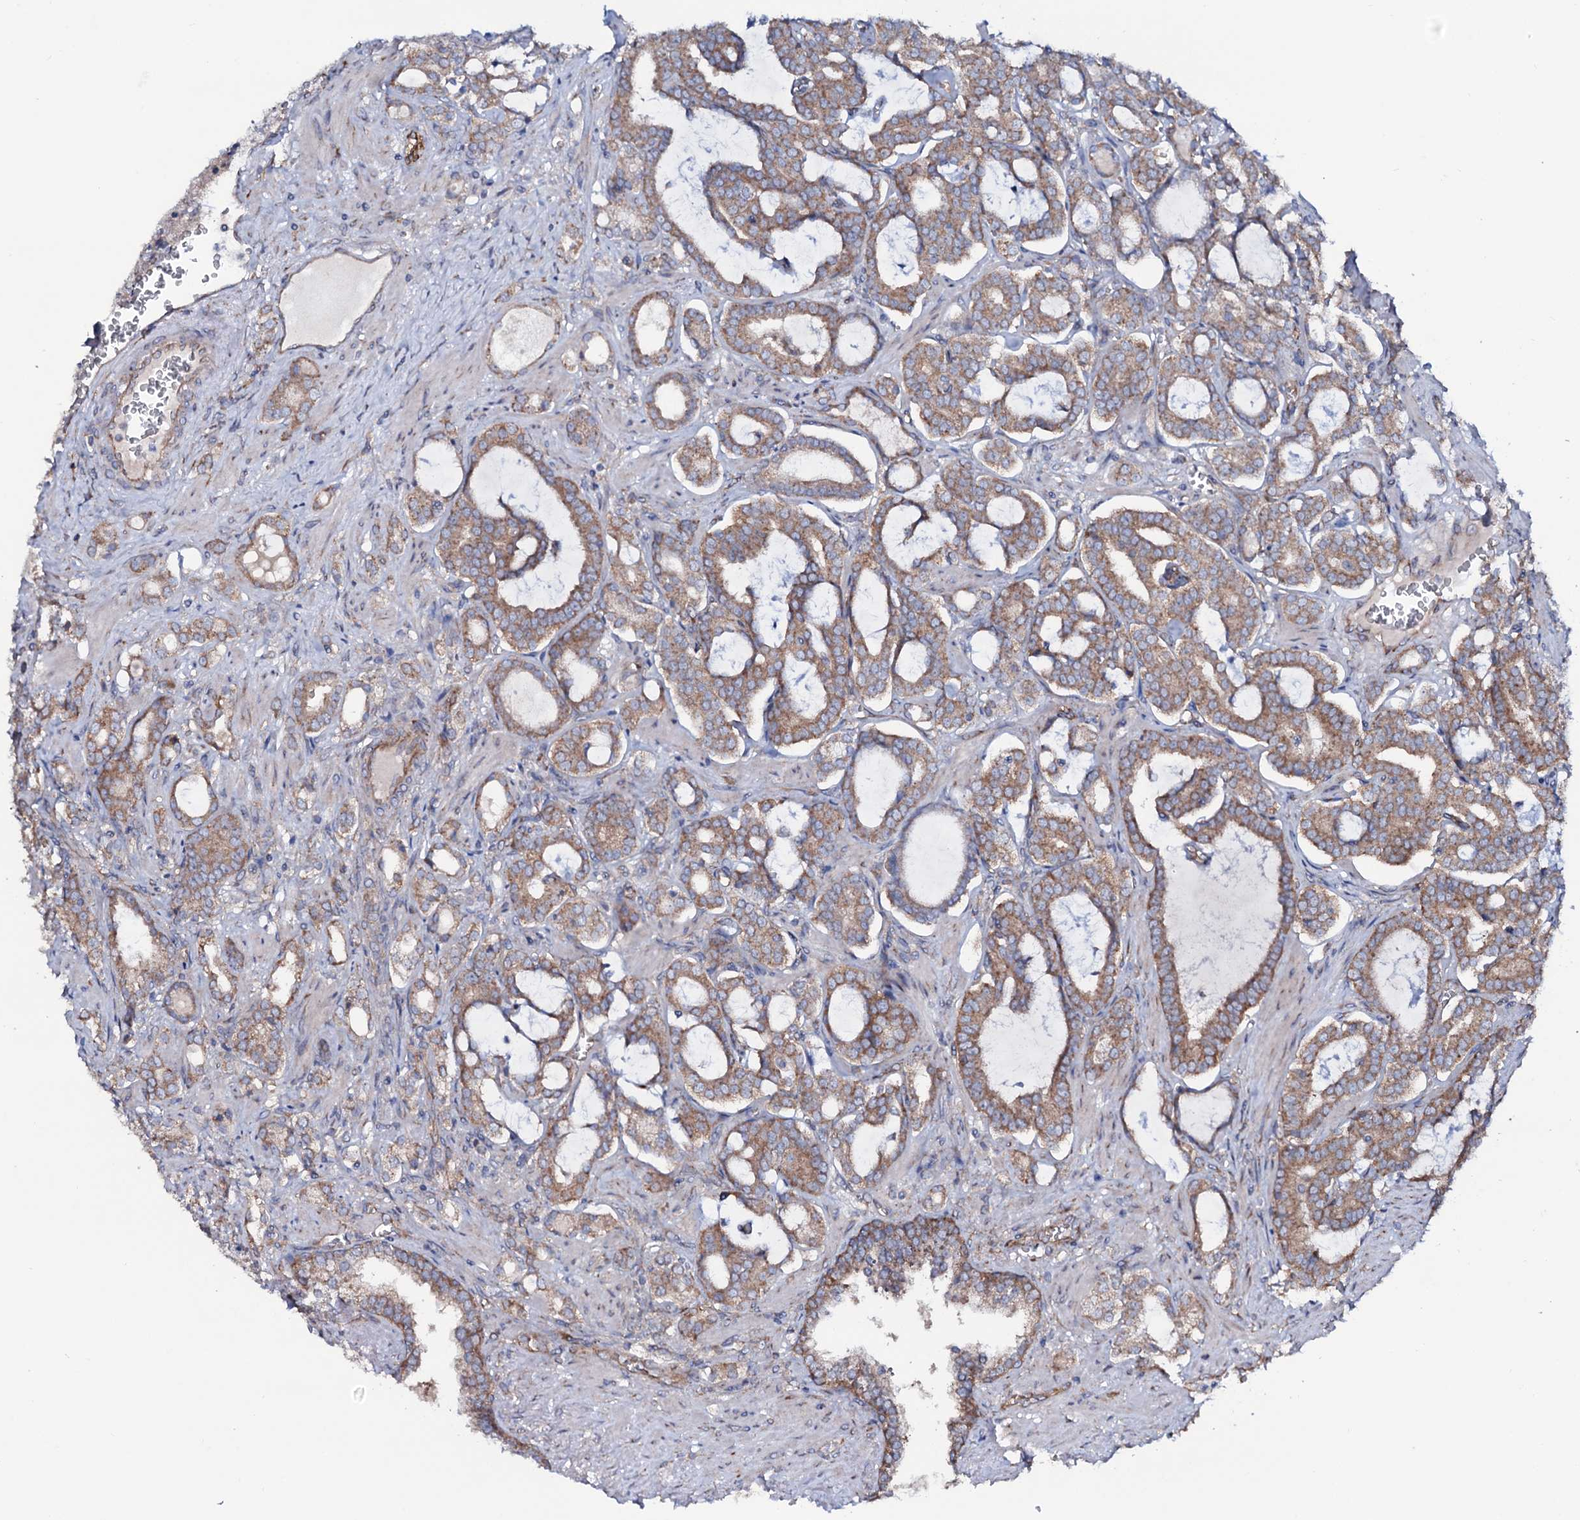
{"staining": {"intensity": "moderate", "quantity": ">75%", "location": "cytoplasmic/membranous"}, "tissue": "prostate cancer", "cell_type": "Tumor cells", "image_type": "cancer", "snomed": [{"axis": "morphology", "description": "Adenocarcinoma, High grade"}, {"axis": "topography", "description": "Prostate and seminal vesicle, NOS"}], "caption": "Approximately >75% of tumor cells in human prostate cancer (adenocarcinoma (high-grade)) display moderate cytoplasmic/membranous protein staining as visualized by brown immunohistochemical staining.", "gene": "STARD13", "patient": {"sex": "male", "age": 67}}